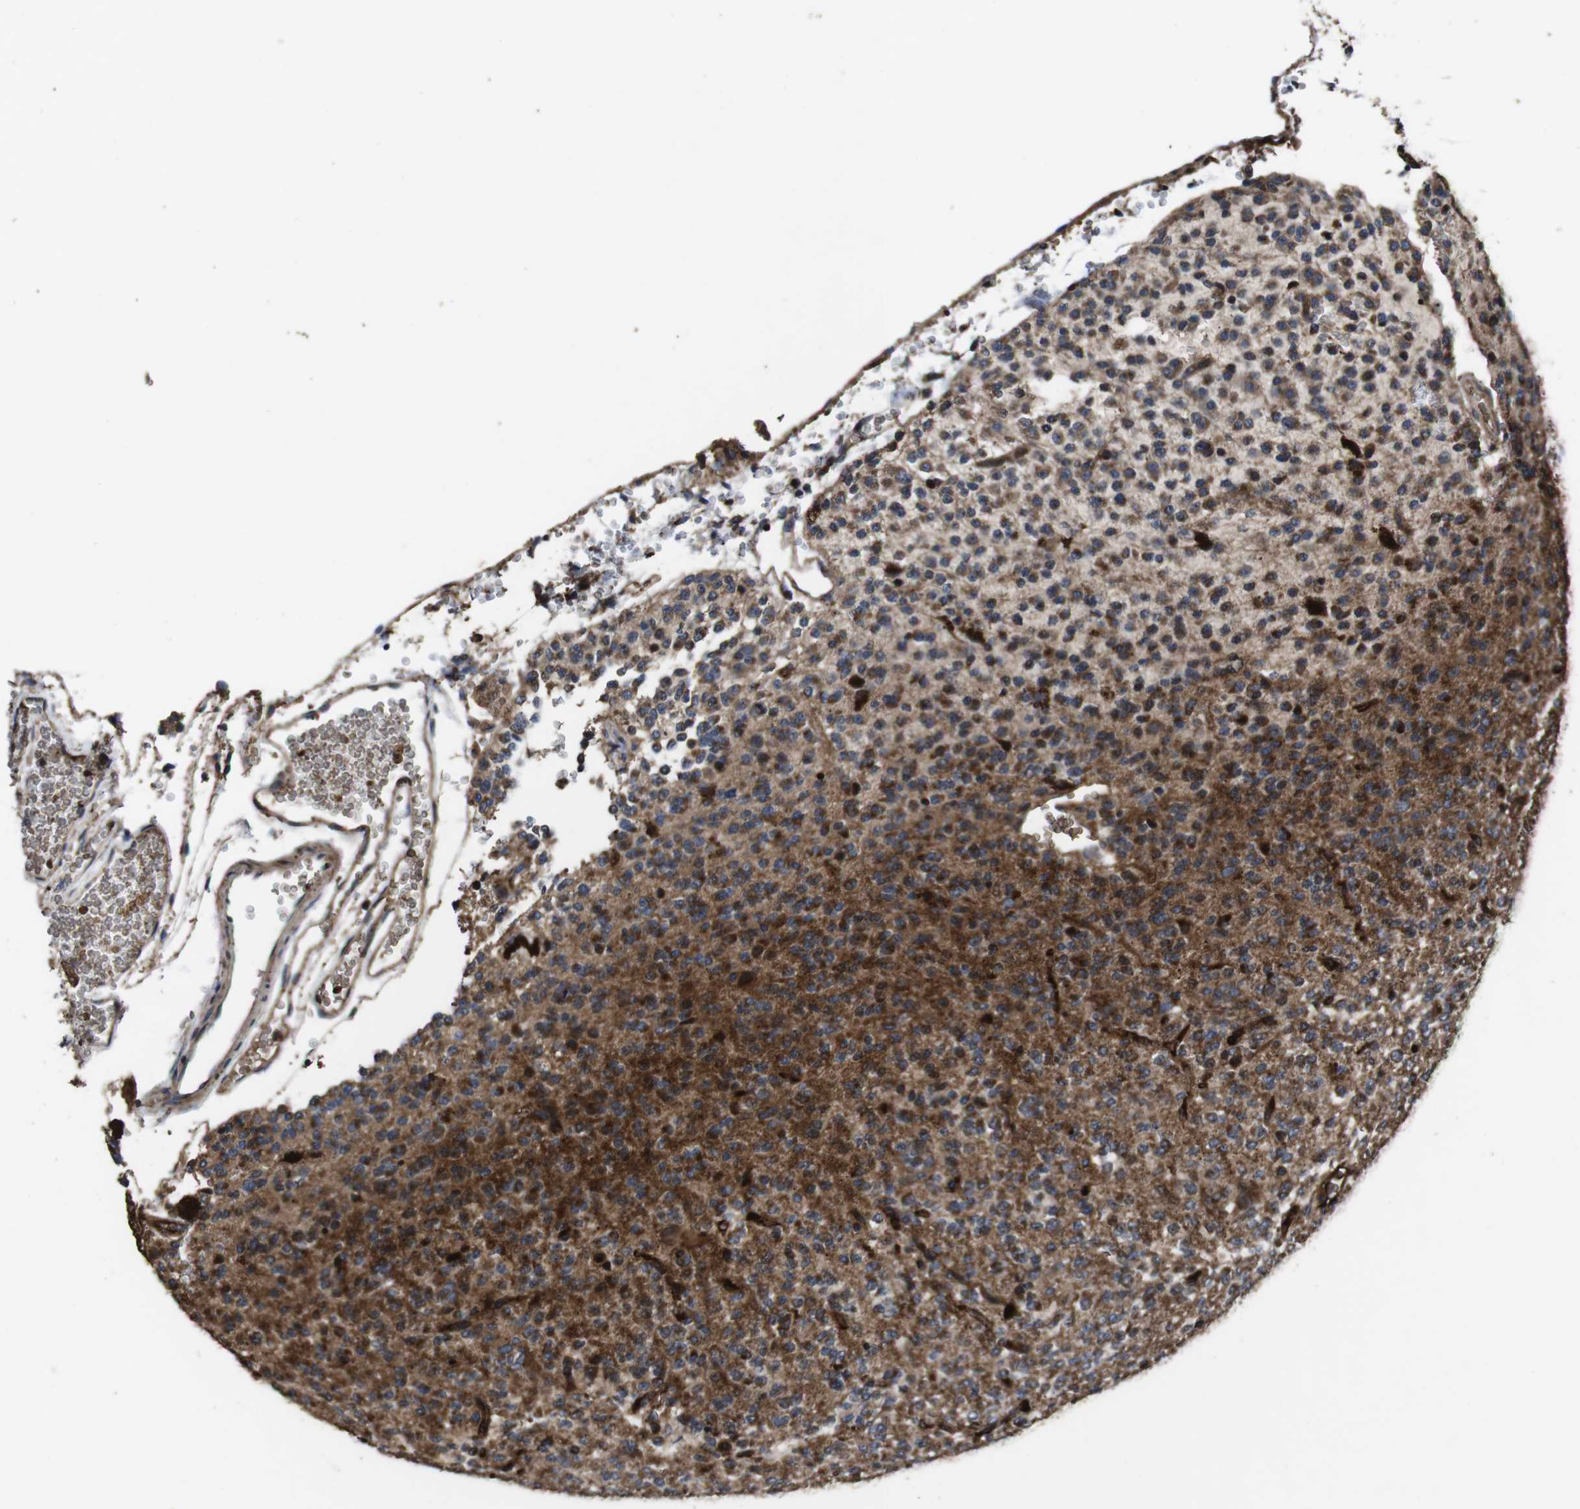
{"staining": {"intensity": "moderate", "quantity": ">75%", "location": "cytoplasmic/membranous"}, "tissue": "glioma", "cell_type": "Tumor cells", "image_type": "cancer", "snomed": [{"axis": "morphology", "description": "Glioma, malignant, Low grade"}, {"axis": "topography", "description": "Brain"}], "caption": "Protein staining by immunohistochemistry demonstrates moderate cytoplasmic/membranous expression in approximately >75% of tumor cells in glioma.", "gene": "SMYD3", "patient": {"sex": "male", "age": 38}}